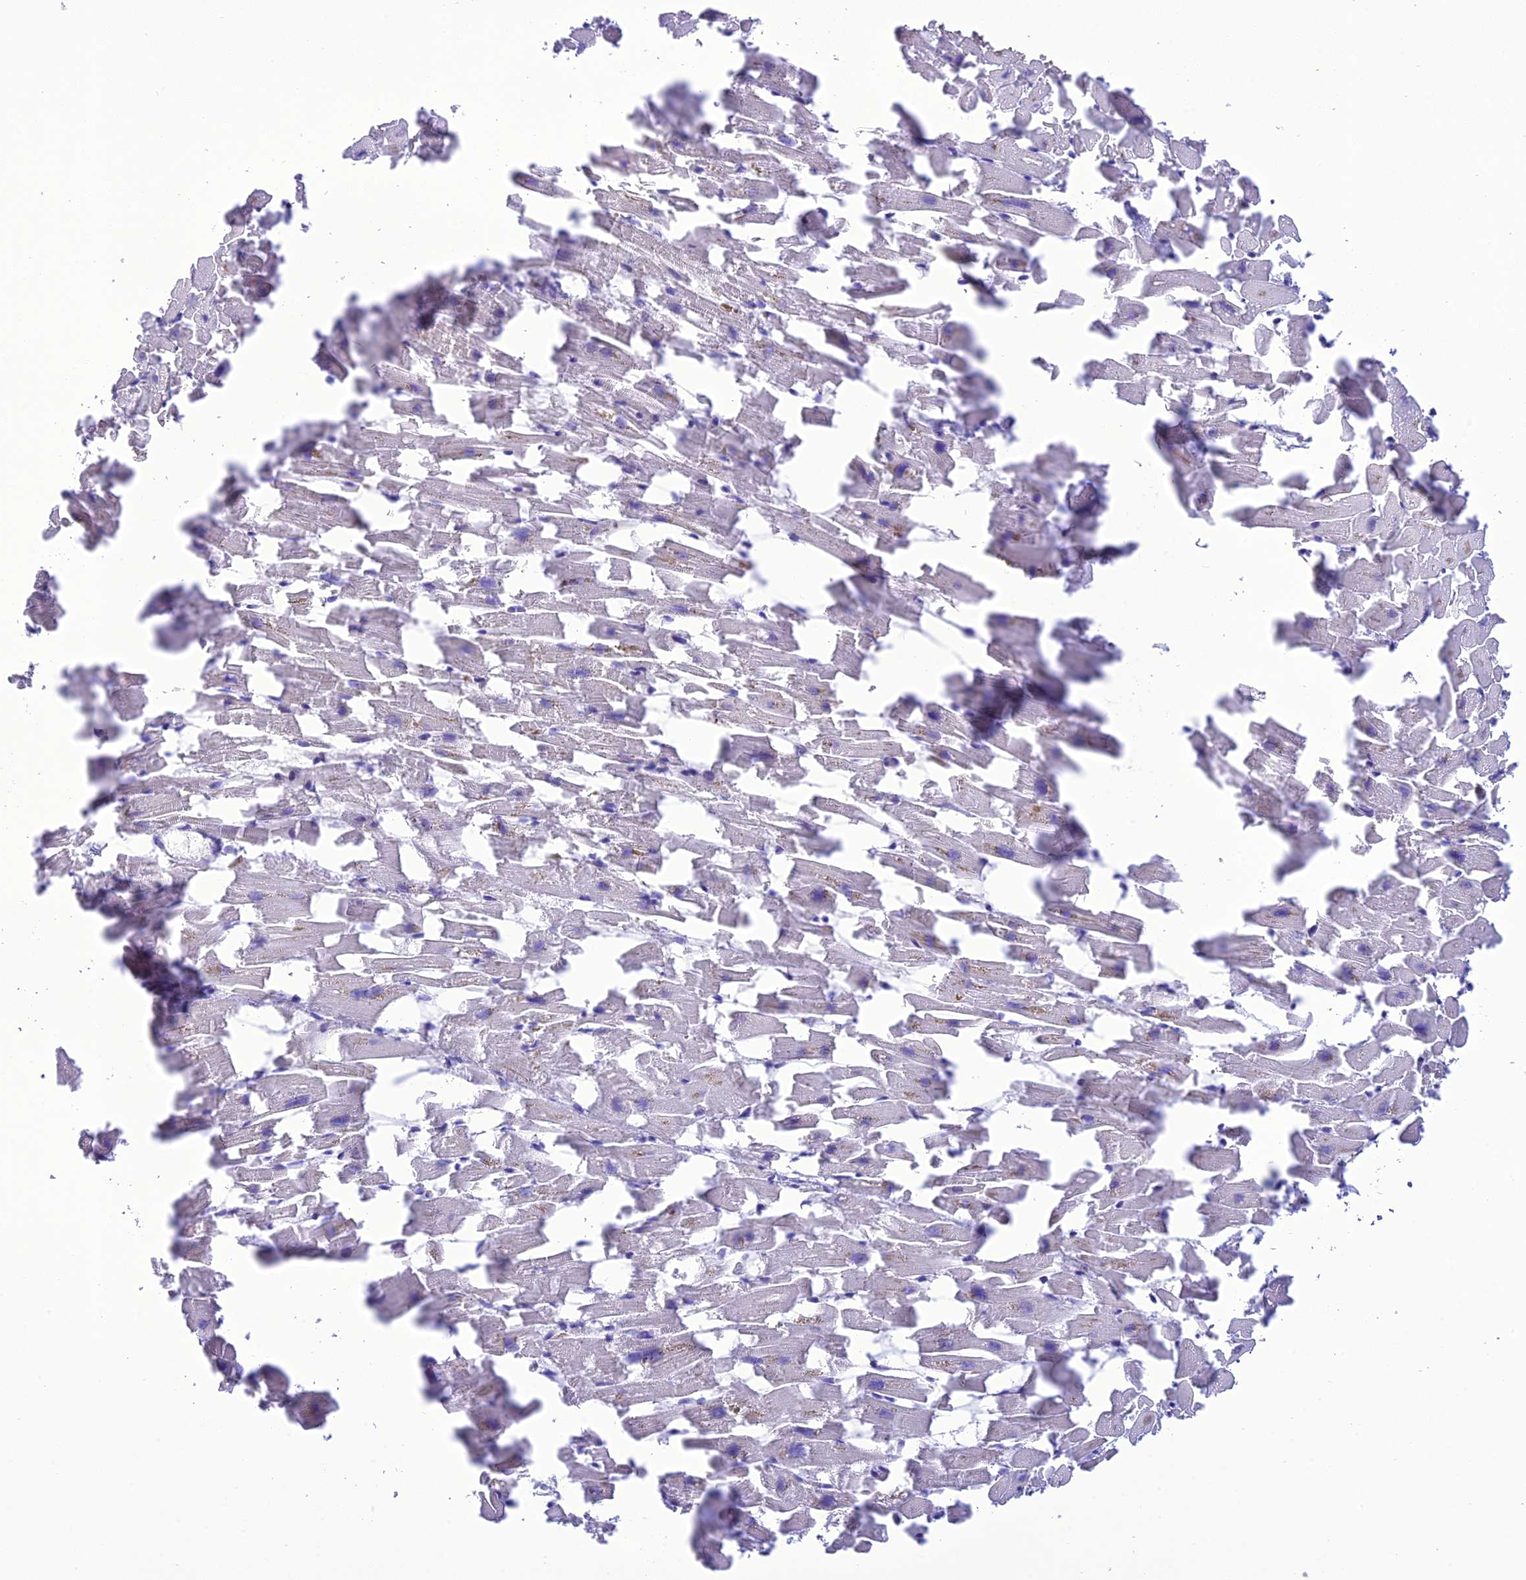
{"staining": {"intensity": "negative", "quantity": "none", "location": "none"}, "tissue": "heart muscle", "cell_type": "Cardiomyocytes", "image_type": "normal", "snomed": [{"axis": "morphology", "description": "Normal tissue, NOS"}, {"axis": "topography", "description": "Heart"}], "caption": "Immunohistochemistry image of normal heart muscle: heart muscle stained with DAB (3,3'-diaminobenzidine) shows no significant protein positivity in cardiomyocytes.", "gene": "VPS52", "patient": {"sex": "female", "age": 64}}